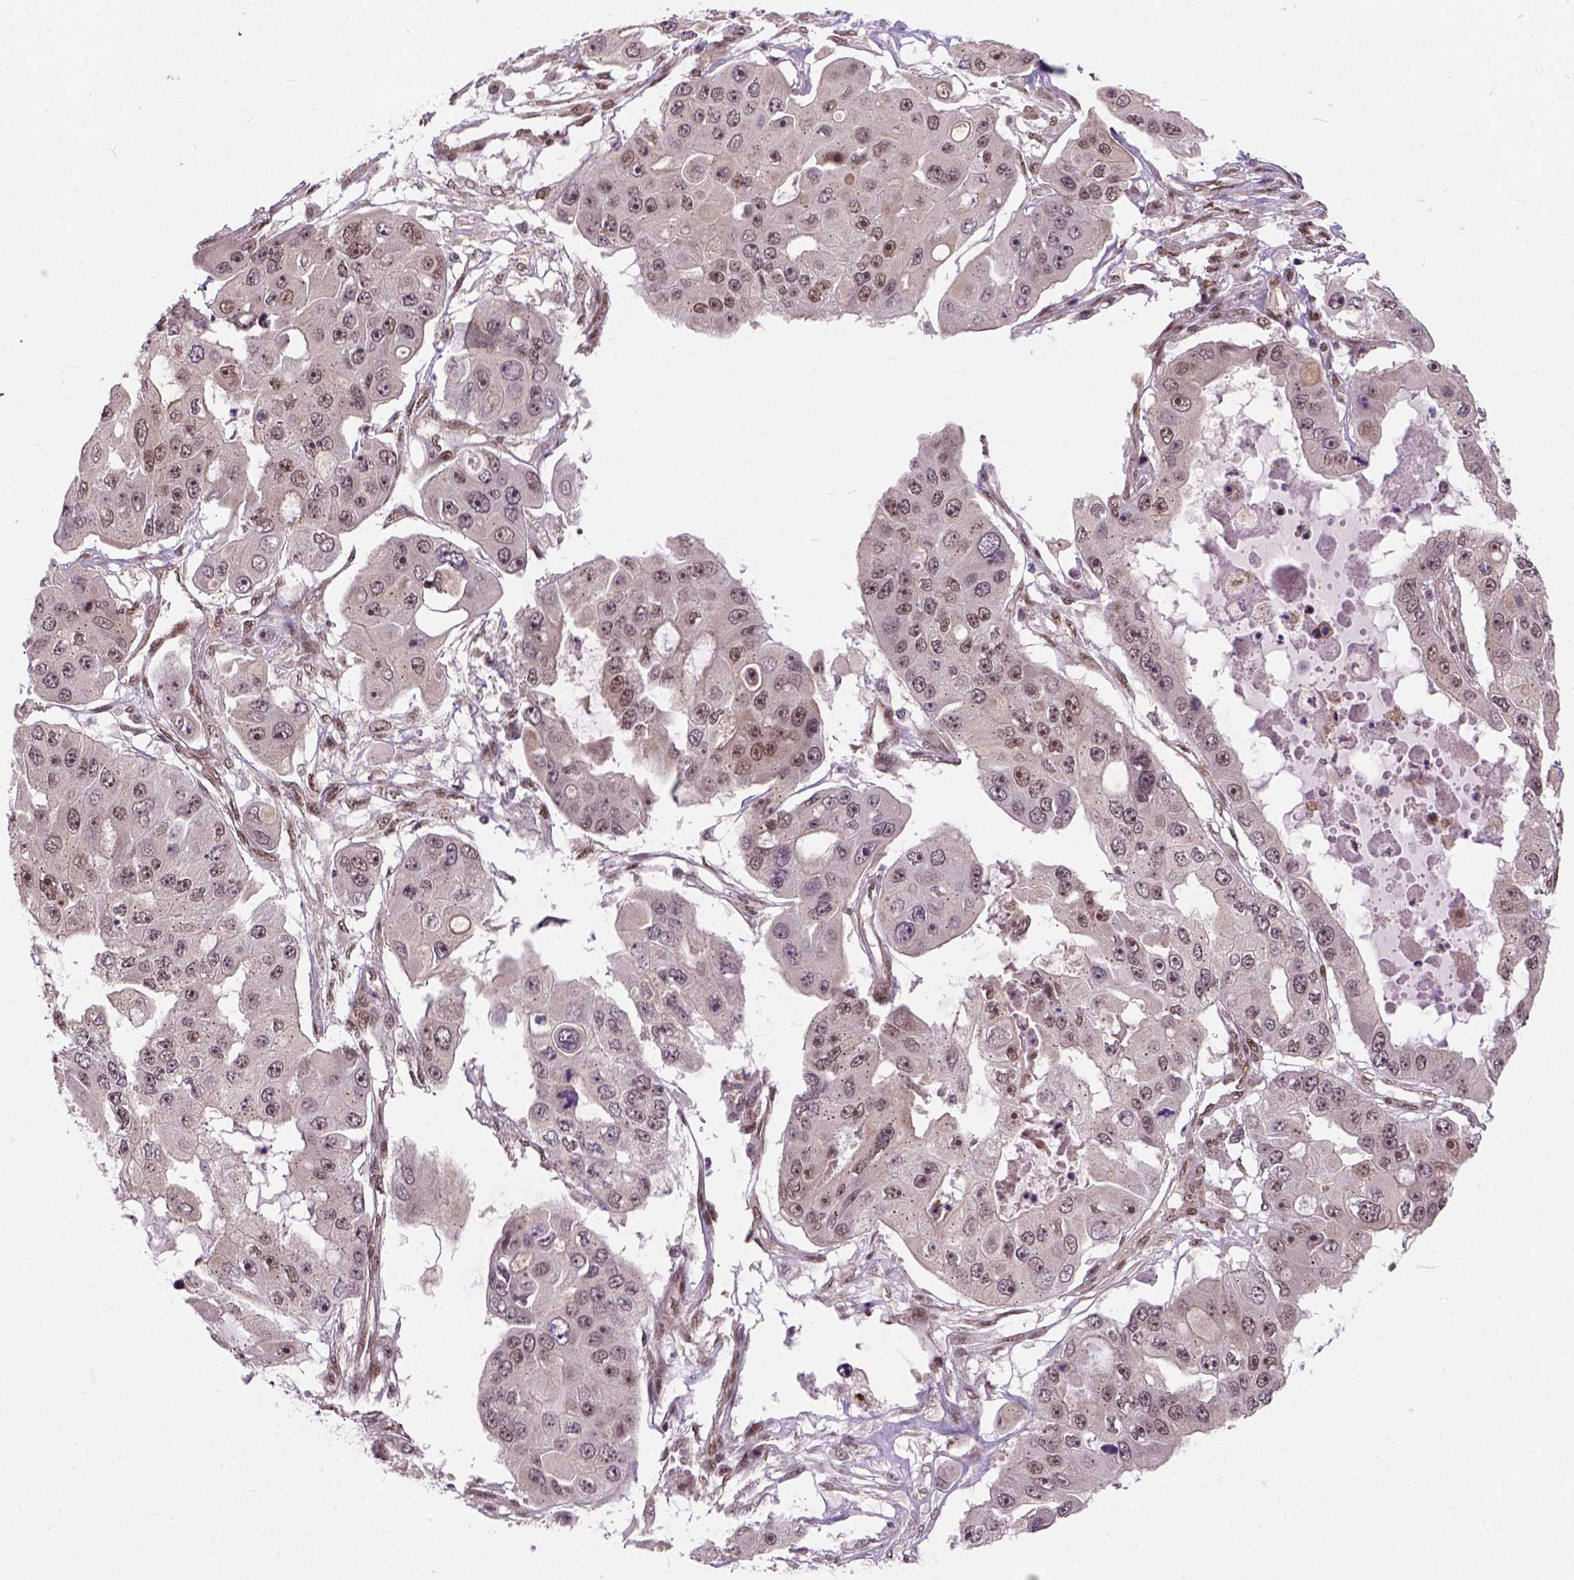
{"staining": {"intensity": "weak", "quantity": "25%-75%", "location": "nuclear"}, "tissue": "ovarian cancer", "cell_type": "Tumor cells", "image_type": "cancer", "snomed": [{"axis": "morphology", "description": "Cystadenocarcinoma, serous, NOS"}, {"axis": "topography", "description": "Ovary"}], "caption": "Ovarian cancer (serous cystadenocarcinoma) stained for a protein (brown) exhibits weak nuclear positive positivity in approximately 25%-75% of tumor cells.", "gene": "ZNF630", "patient": {"sex": "female", "age": 56}}